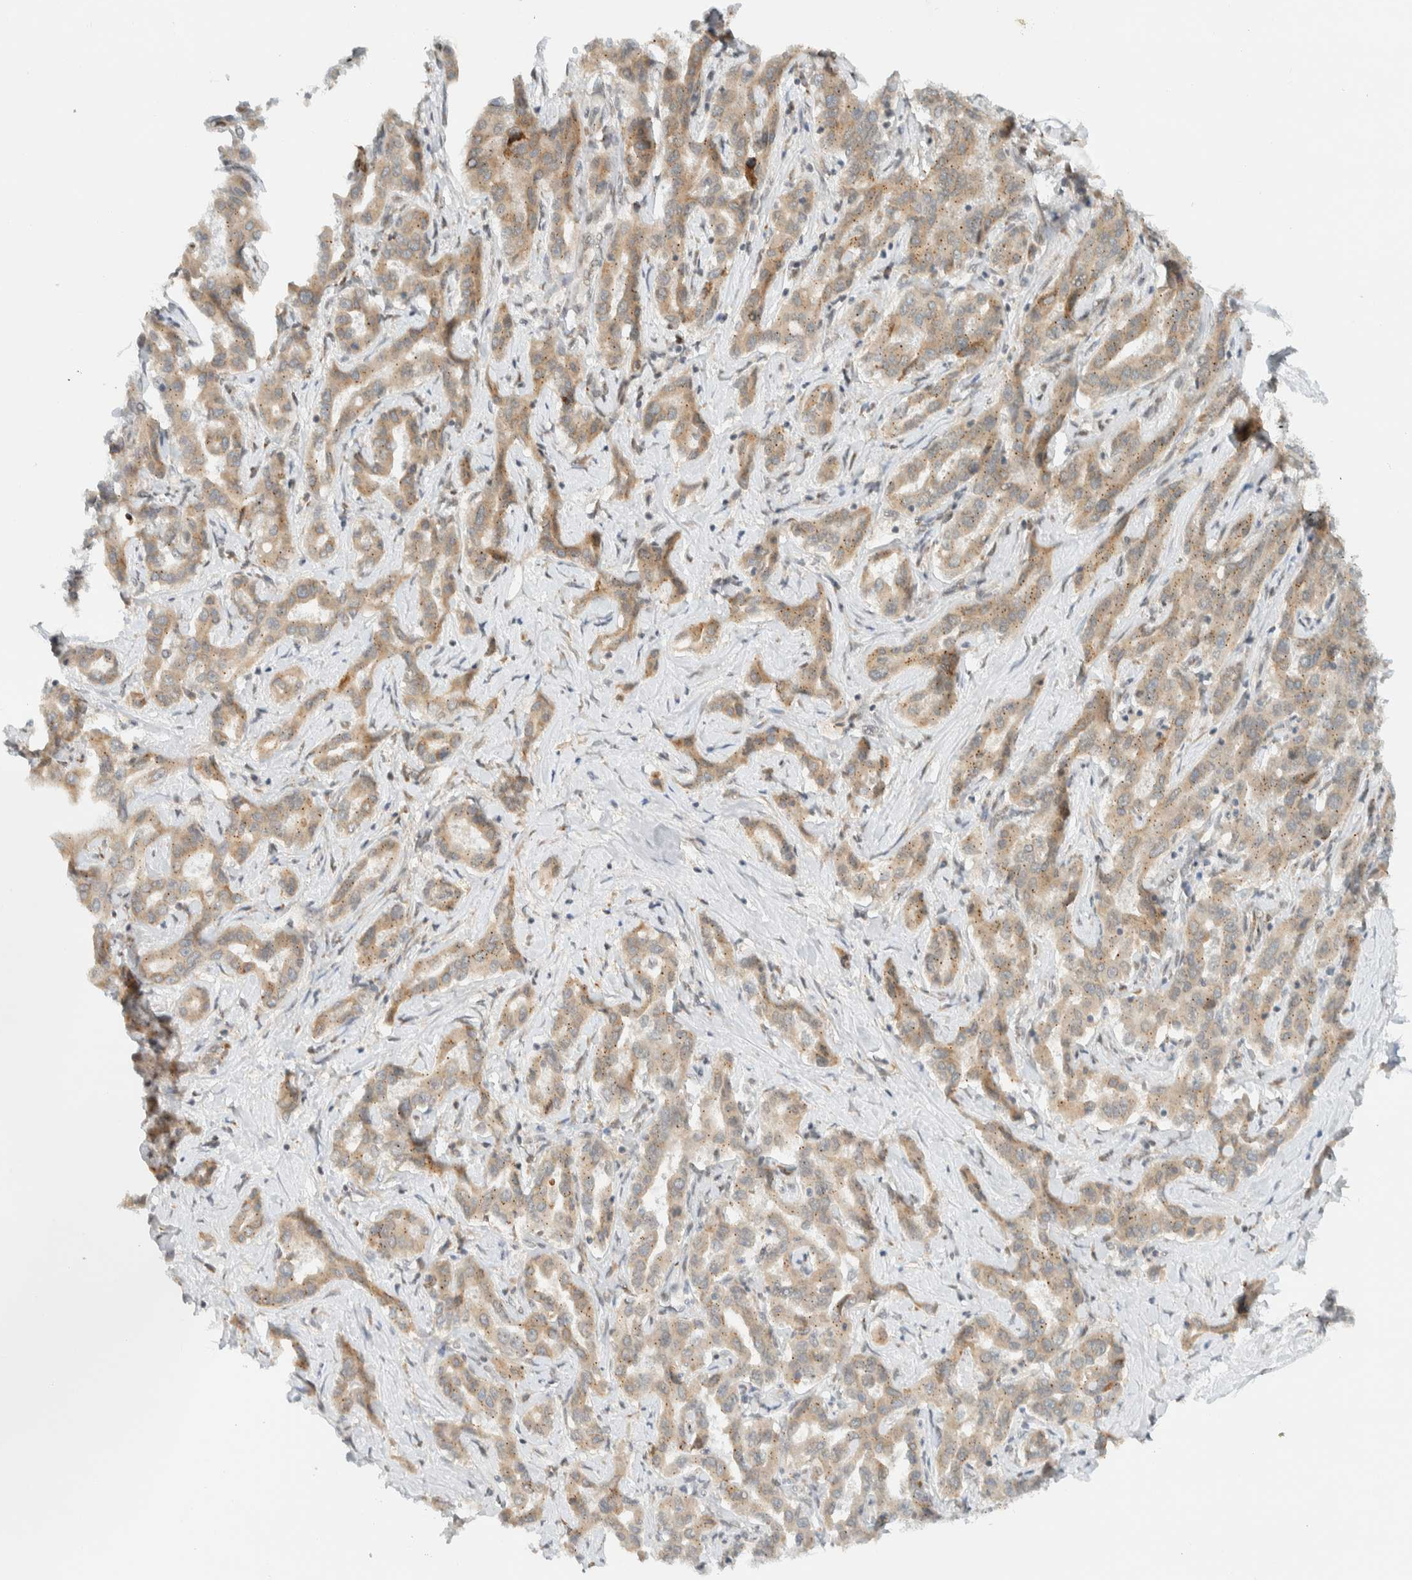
{"staining": {"intensity": "weak", "quantity": ">75%", "location": "cytoplasmic/membranous"}, "tissue": "liver cancer", "cell_type": "Tumor cells", "image_type": "cancer", "snomed": [{"axis": "morphology", "description": "Cholangiocarcinoma"}, {"axis": "topography", "description": "Liver"}], "caption": "Immunohistochemical staining of liver cancer (cholangiocarcinoma) shows low levels of weak cytoplasmic/membranous protein staining in approximately >75% of tumor cells.", "gene": "ITPRID1", "patient": {"sex": "male", "age": 59}}